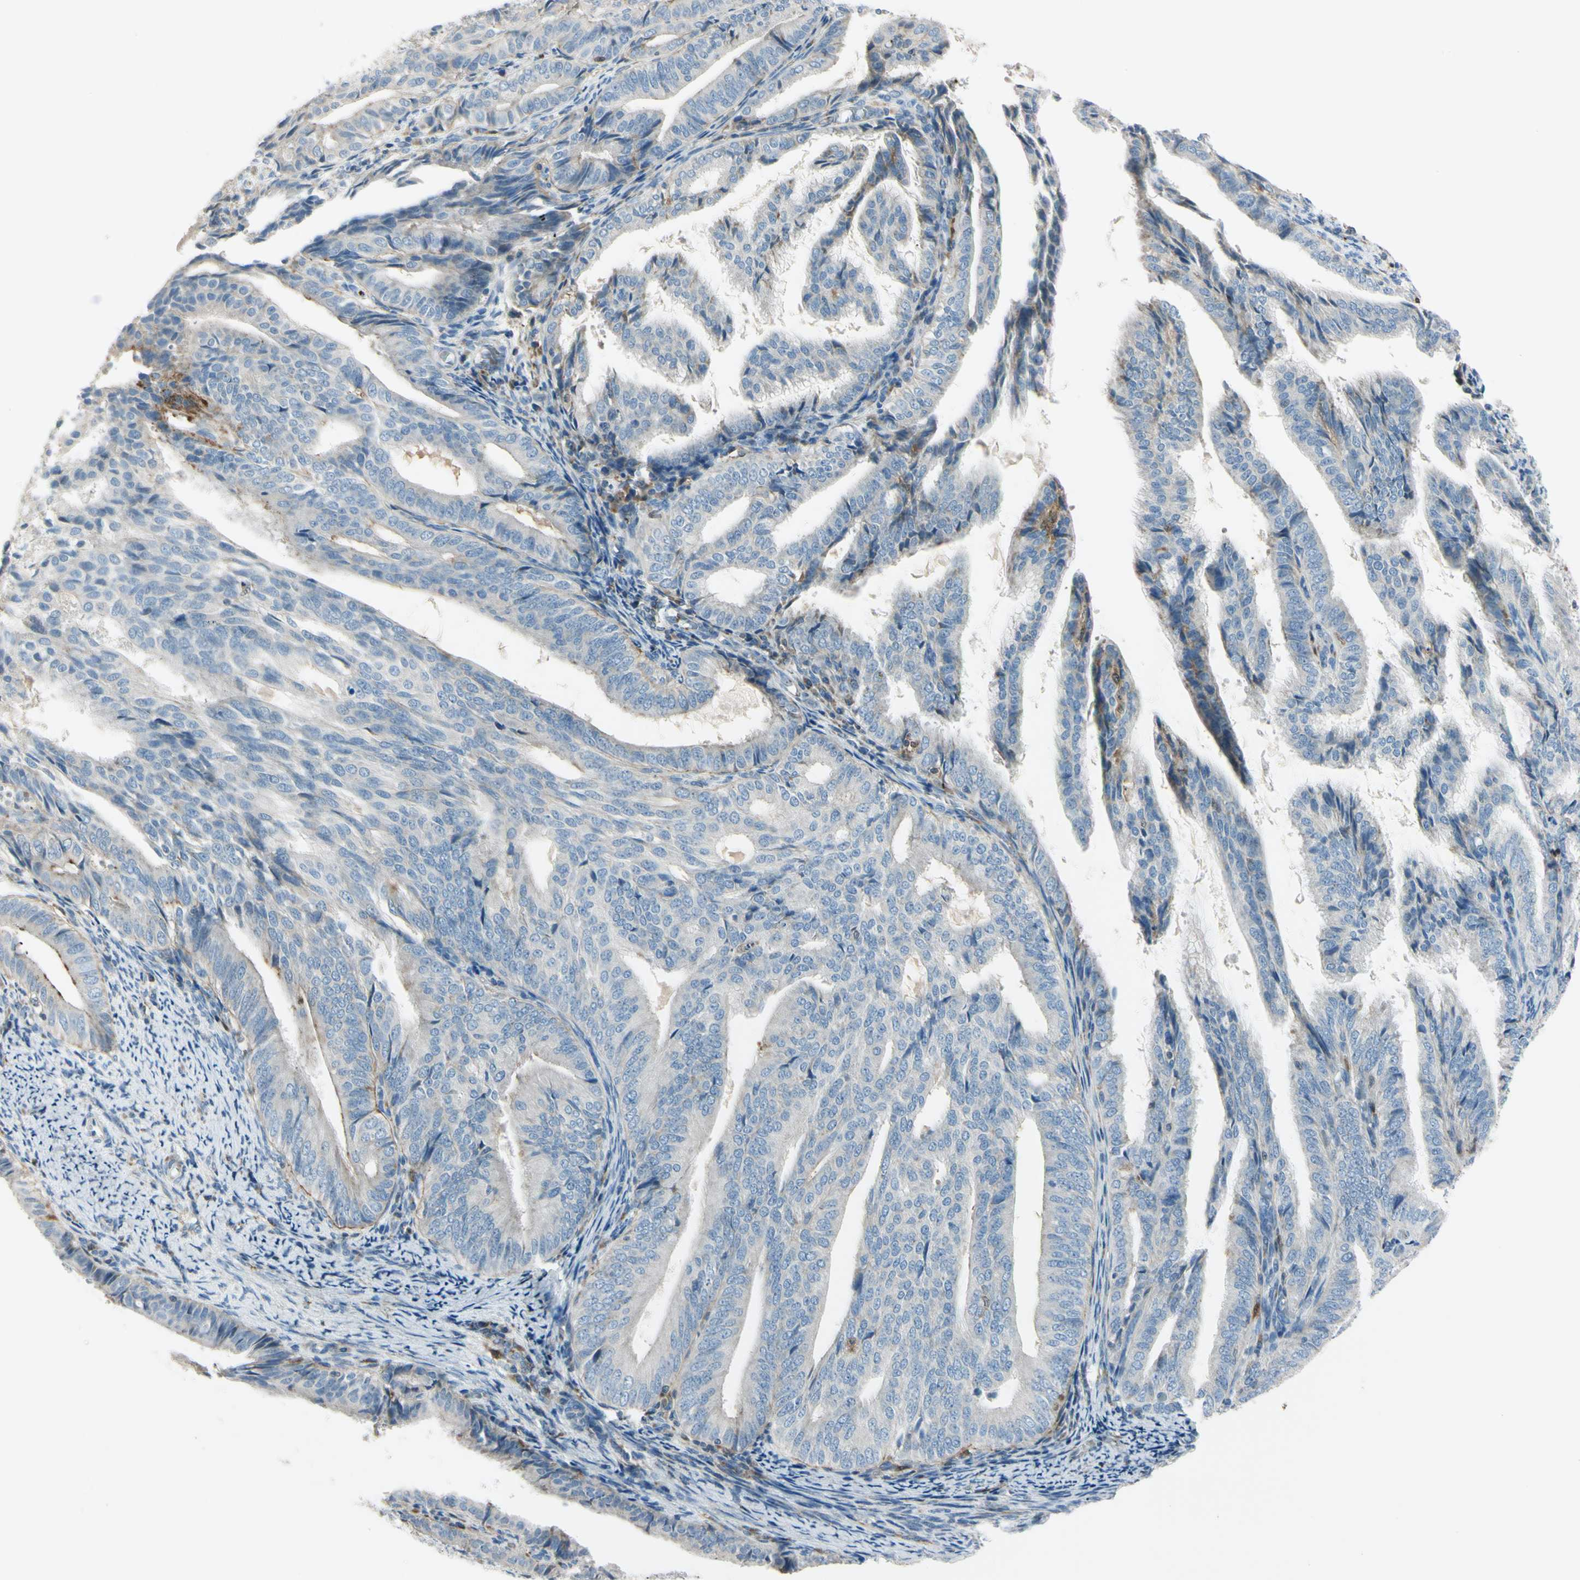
{"staining": {"intensity": "weak", "quantity": "25%-75%", "location": "cytoplasmic/membranous"}, "tissue": "endometrial cancer", "cell_type": "Tumor cells", "image_type": "cancer", "snomed": [{"axis": "morphology", "description": "Adenocarcinoma, NOS"}, {"axis": "topography", "description": "Endometrium"}], "caption": "The photomicrograph displays a brown stain indicating the presence of a protein in the cytoplasmic/membranous of tumor cells in endometrial cancer. The staining was performed using DAB (3,3'-diaminobenzidine) to visualize the protein expression in brown, while the nuclei were stained in blue with hematoxylin (Magnification: 20x).", "gene": "CYRIB", "patient": {"sex": "female", "age": 58}}